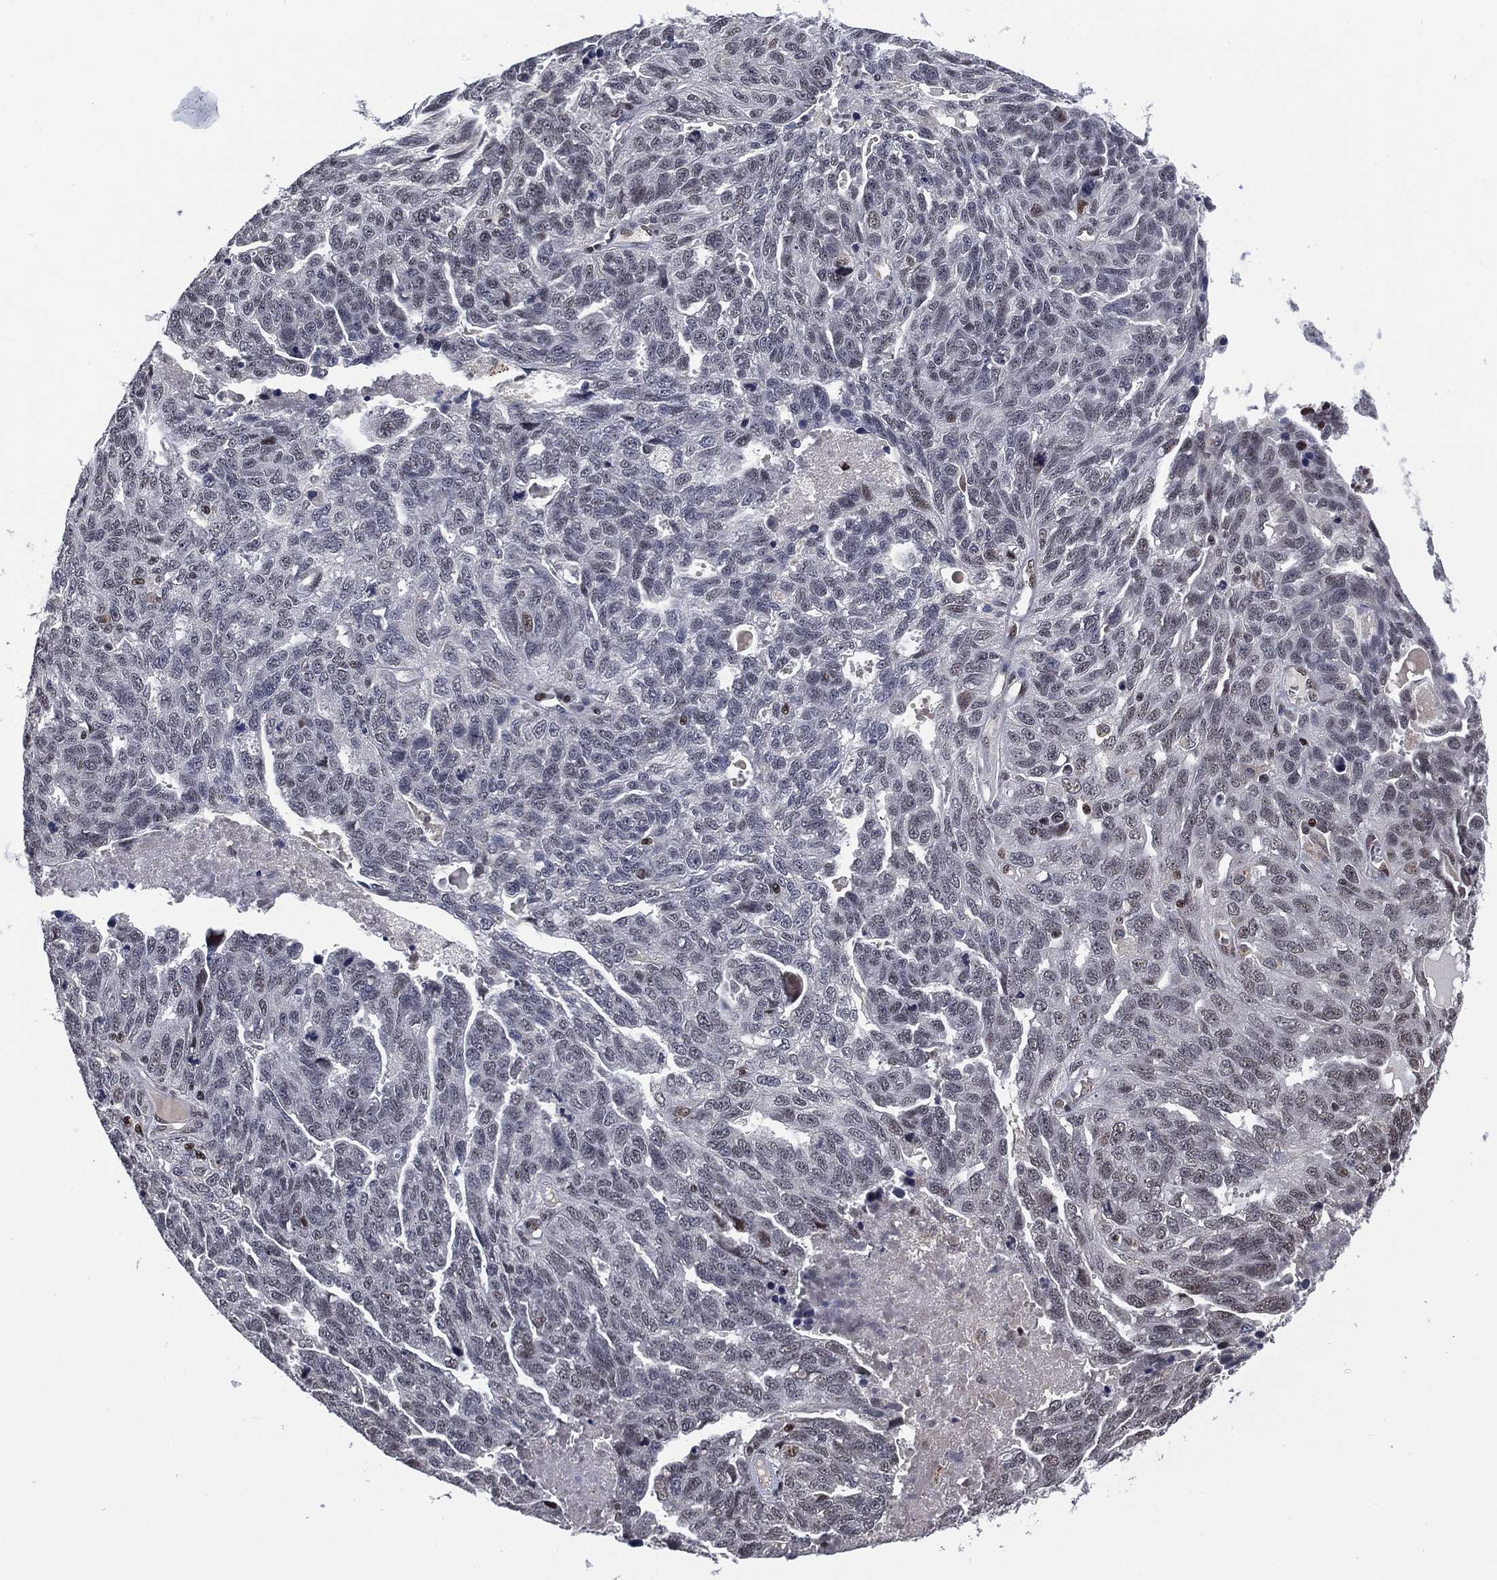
{"staining": {"intensity": "negative", "quantity": "none", "location": "none"}, "tissue": "ovarian cancer", "cell_type": "Tumor cells", "image_type": "cancer", "snomed": [{"axis": "morphology", "description": "Cystadenocarcinoma, serous, NOS"}, {"axis": "topography", "description": "Ovary"}], "caption": "Protein analysis of ovarian cancer shows no significant positivity in tumor cells. The staining was performed using DAB to visualize the protein expression in brown, while the nuclei were stained in blue with hematoxylin (Magnification: 20x).", "gene": "ZSCAN30", "patient": {"sex": "female", "age": 71}}